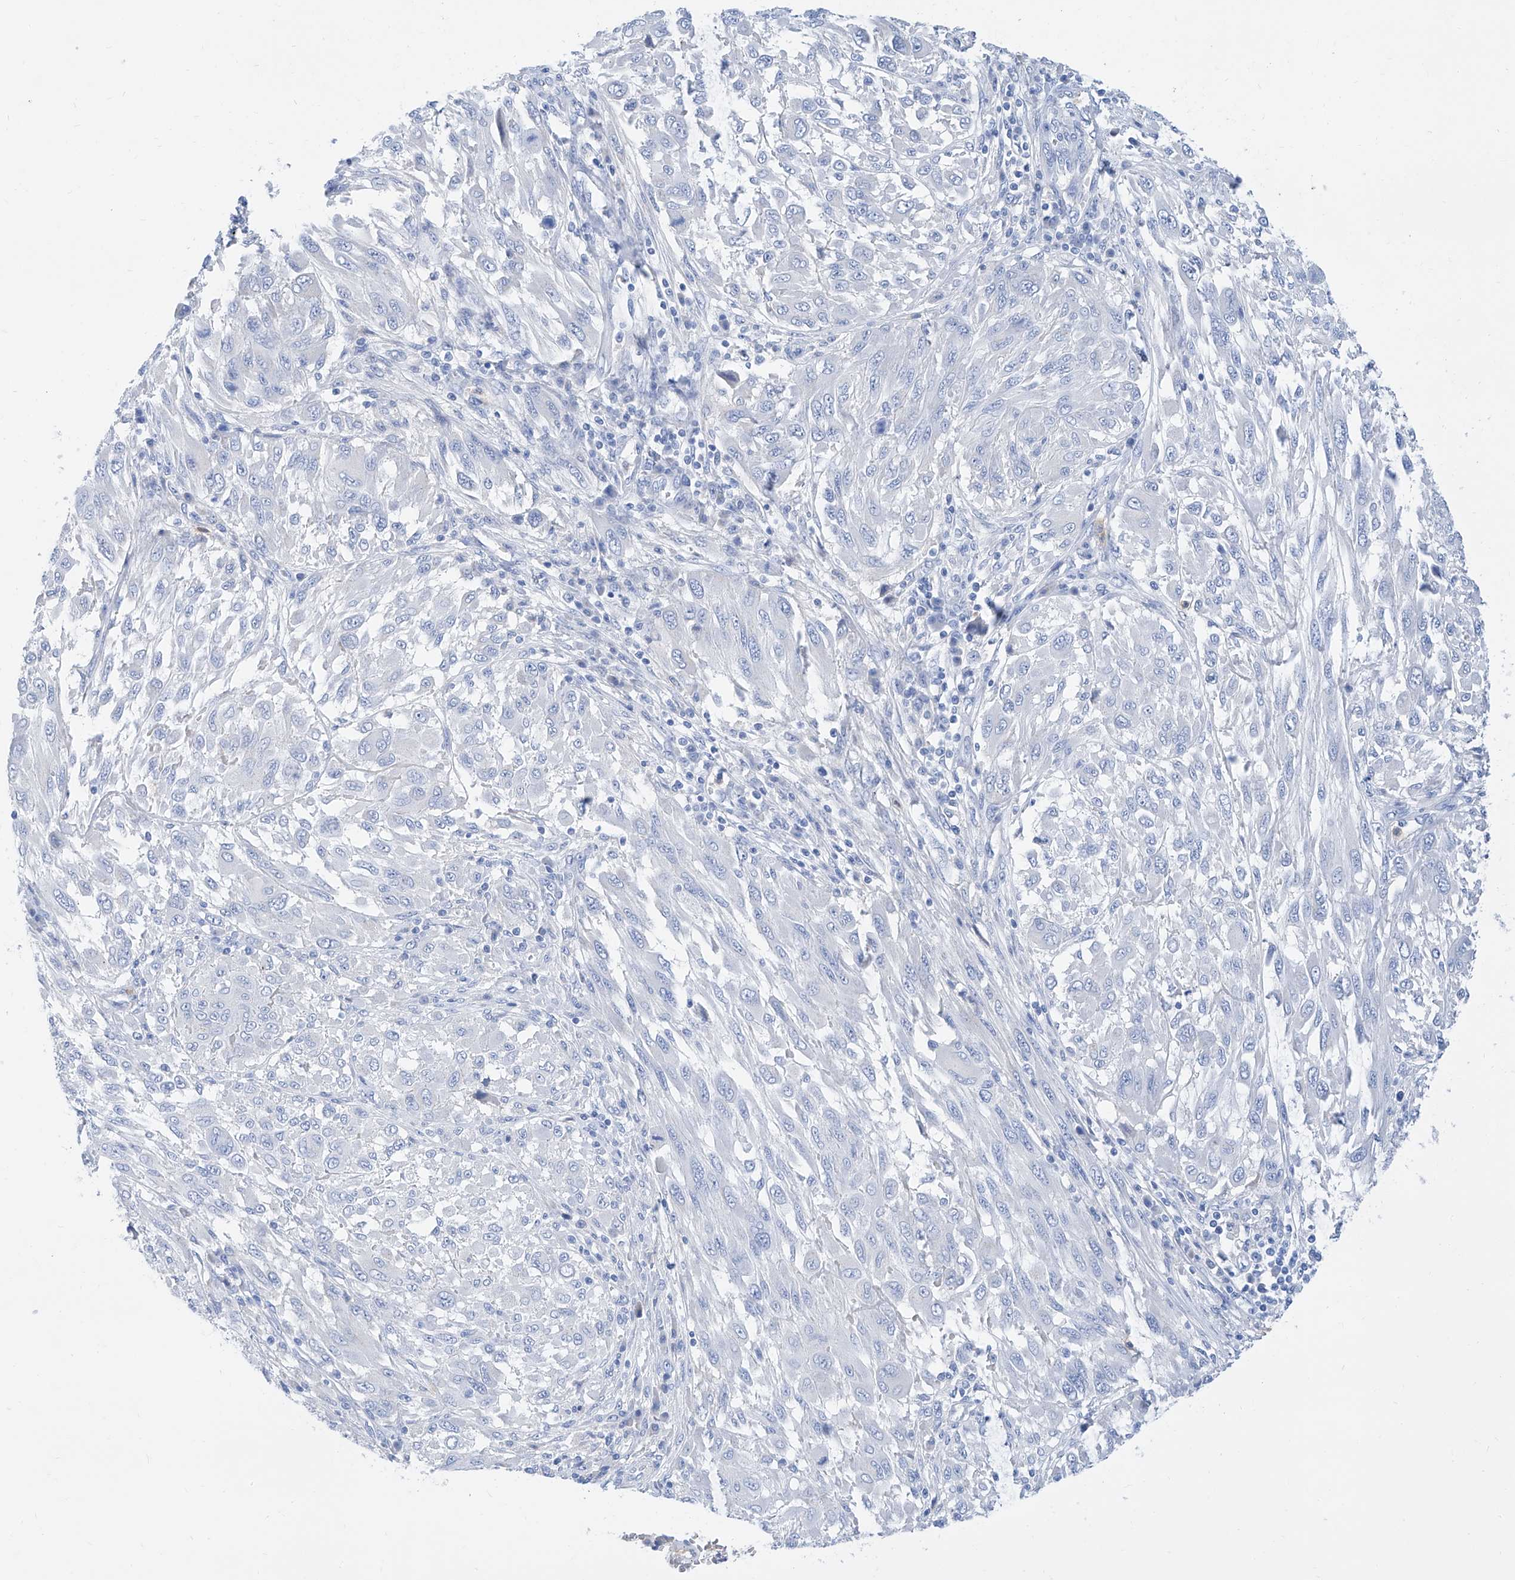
{"staining": {"intensity": "negative", "quantity": "none", "location": "none"}, "tissue": "melanoma", "cell_type": "Tumor cells", "image_type": "cancer", "snomed": [{"axis": "morphology", "description": "Malignant melanoma, NOS"}, {"axis": "topography", "description": "Skin"}], "caption": "This micrograph is of melanoma stained with immunohistochemistry (IHC) to label a protein in brown with the nuclei are counter-stained blue. There is no positivity in tumor cells.", "gene": "SLC25A29", "patient": {"sex": "female", "age": 91}}